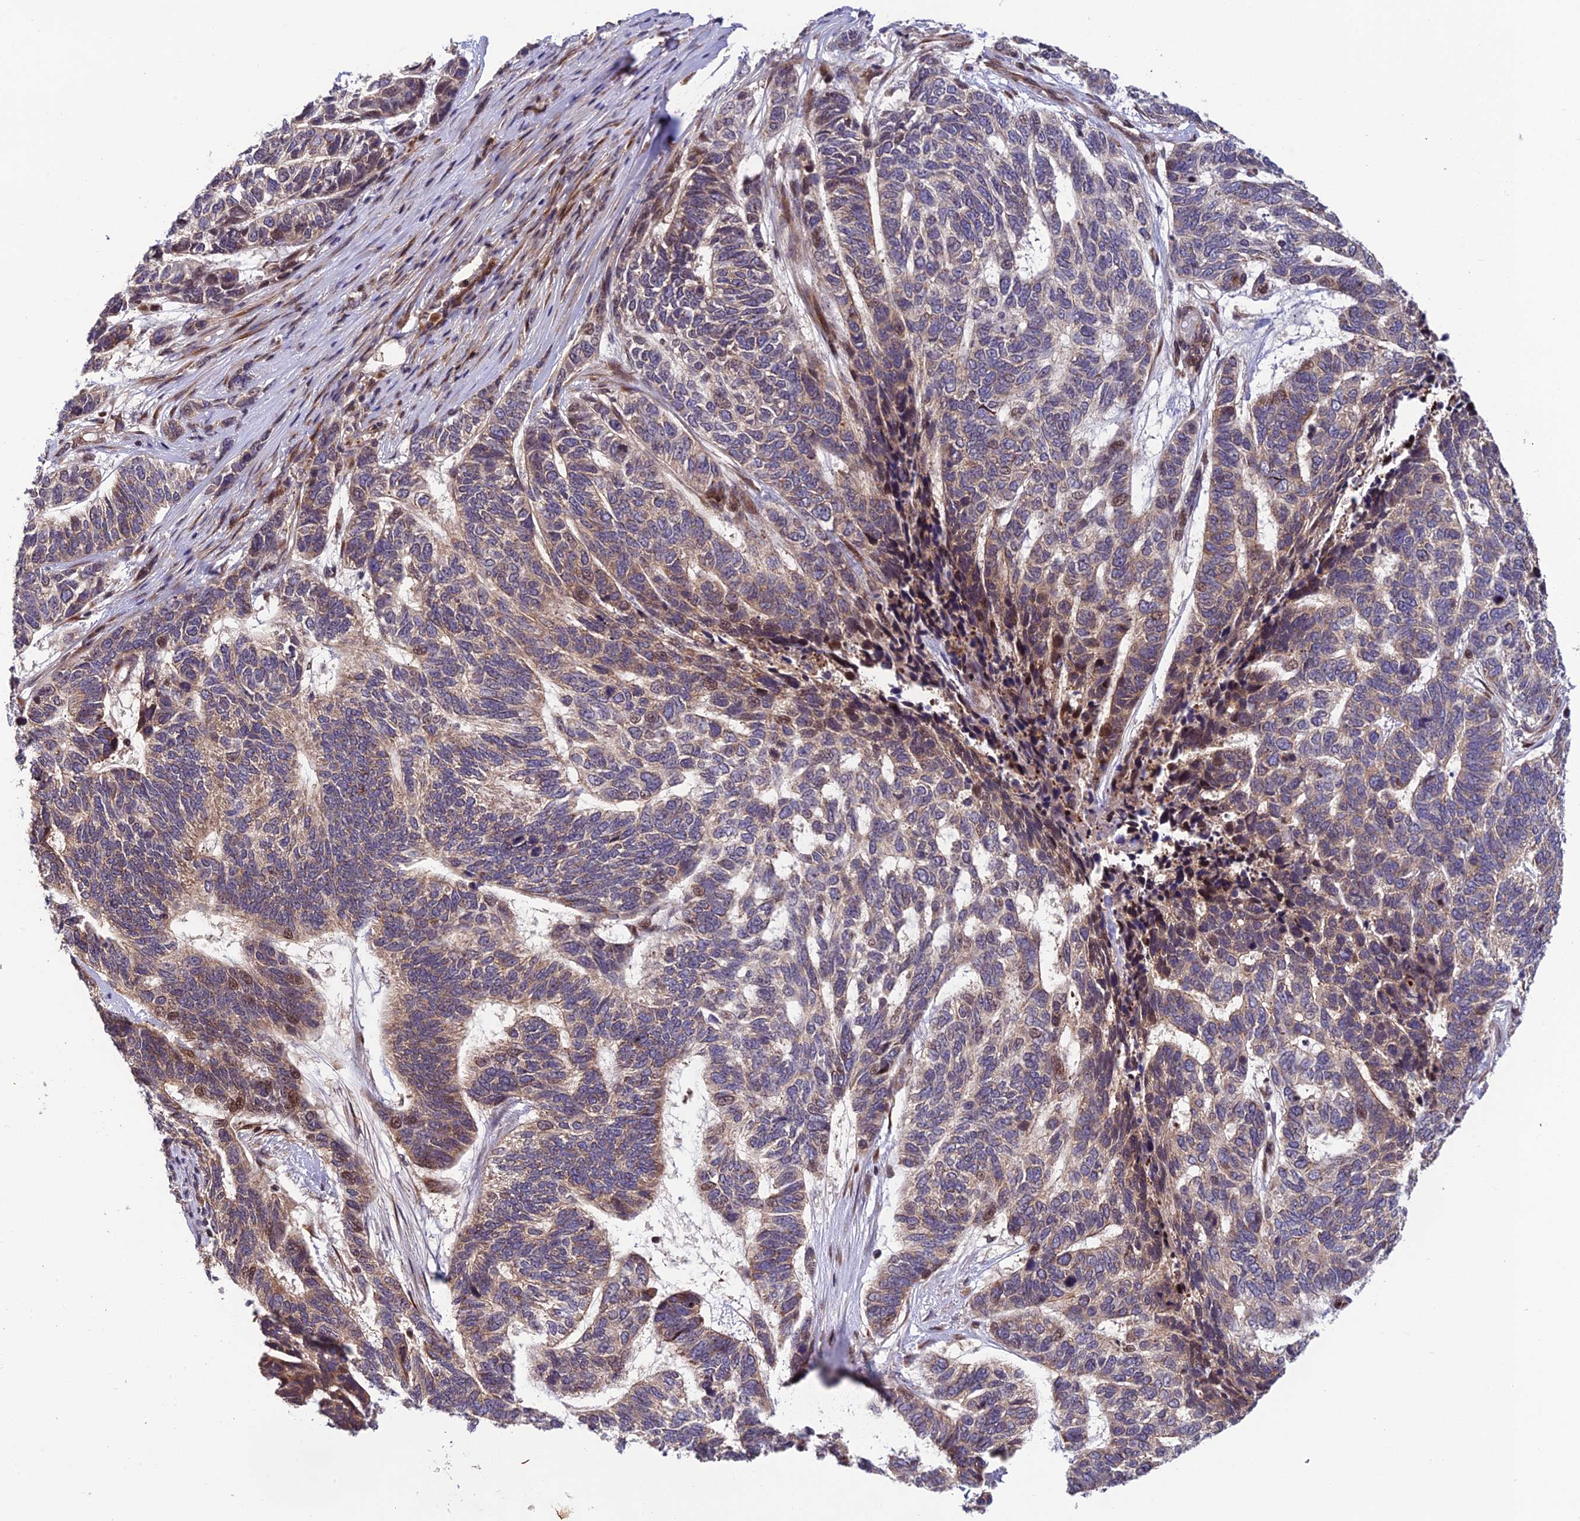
{"staining": {"intensity": "moderate", "quantity": "<25%", "location": "nuclear"}, "tissue": "skin cancer", "cell_type": "Tumor cells", "image_type": "cancer", "snomed": [{"axis": "morphology", "description": "Basal cell carcinoma"}, {"axis": "topography", "description": "Skin"}], "caption": "Immunohistochemical staining of skin cancer displays low levels of moderate nuclear protein positivity in about <25% of tumor cells.", "gene": "SMIM7", "patient": {"sex": "female", "age": 65}}